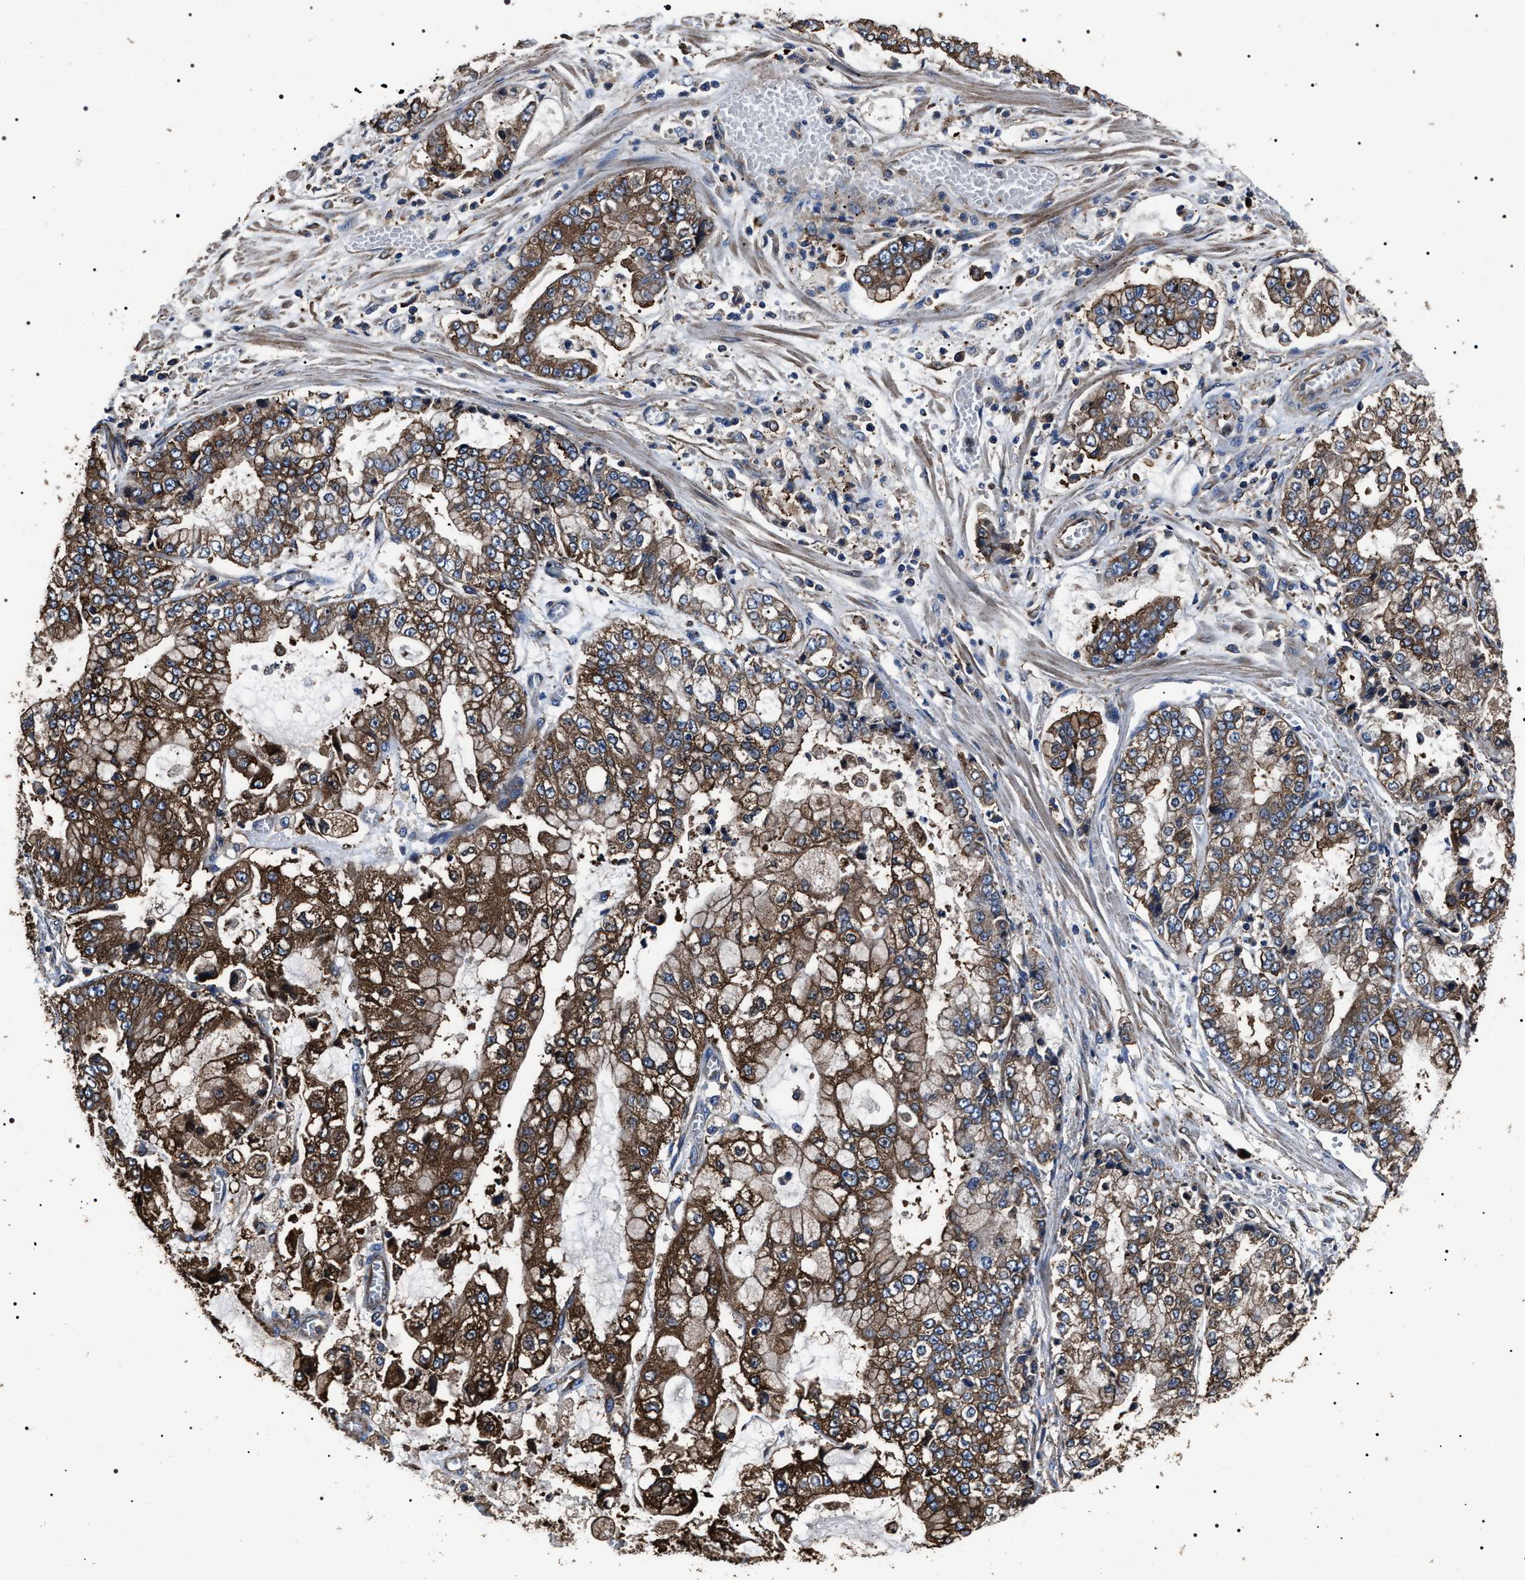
{"staining": {"intensity": "strong", "quantity": ">75%", "location": "cytoplasmic/membranous"}, "tissue": "stomach cancer", "cell_type": "Tumor cells", "image_type": "cancer", "snomed": [{"axis": "morphology", "description": "Adenocarcinoma, NOS"}, {"axis": "topography", "description": "Stomach"}], "caption": "DAB (3,3'-diaminobenzidine) immunohistochemical staining of stomach cancer reveals strong cytoplasmic/membranous protein expression in approximately >75% of tumor cells.", "gene": "HSCB", "patient": {"sex": "male", "age": 76}}